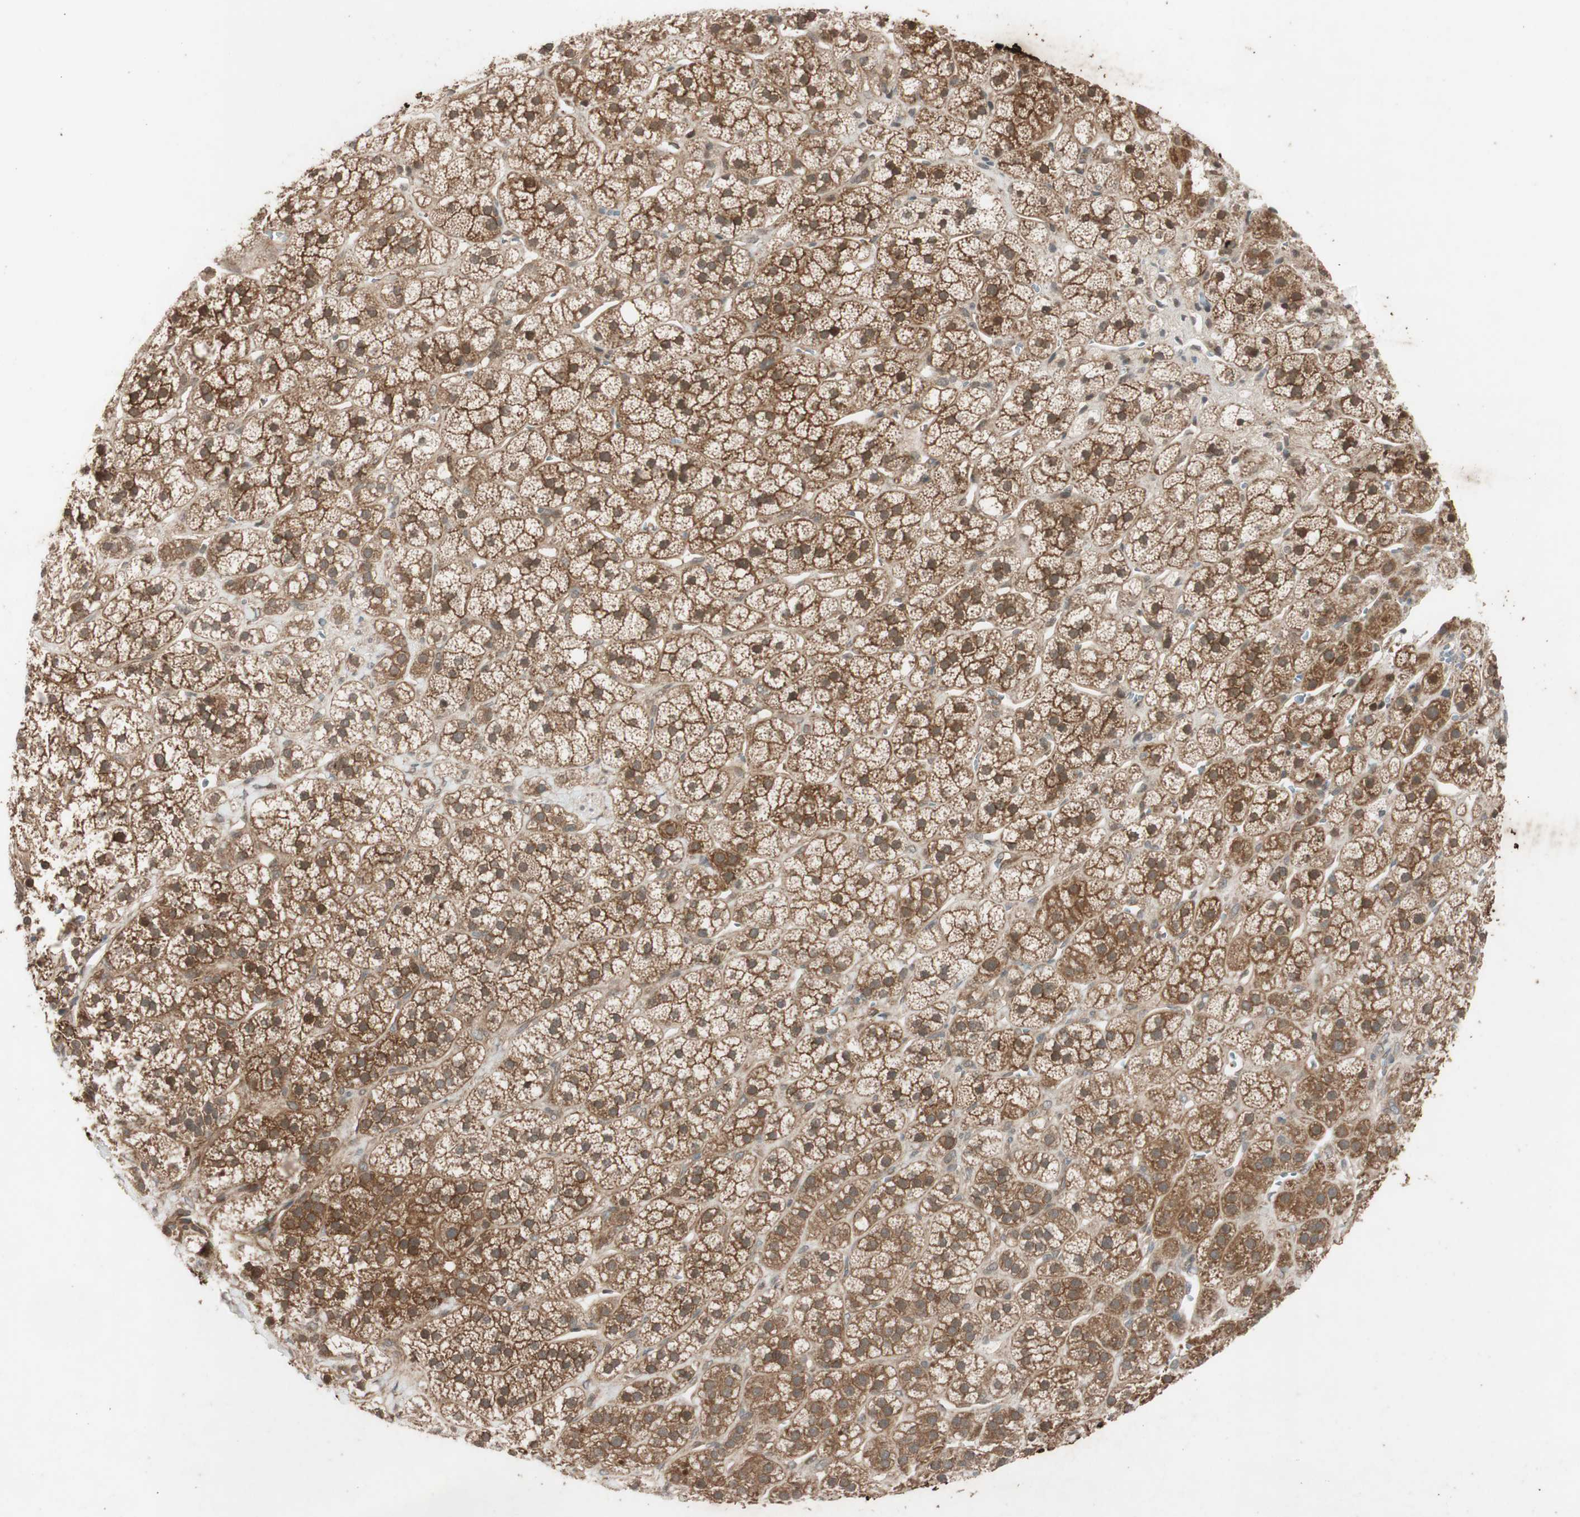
{"staining": {"intensity": "moderate", "quantity": ">75%", "location": "cytoplasmic/membranous,nuclear"}, "tissue": "adrenal gland", "cell_type": "Glandular cells", "image_type": "normal", "snomed": [{"axis": "morphology", "description": "Normal tissue, NOS"}, {"axis": "topography", "description": "Adrenal gland"}], "caption": "An image showing moderate cytoplasmic/membranous,nuclear positivity in about >75% of glandular cells in benign adrenal gland, as visualized by brown immunohistochemical staining.", "gene": "EPHA8", "patient": {"sex": "male", "age": 56}}